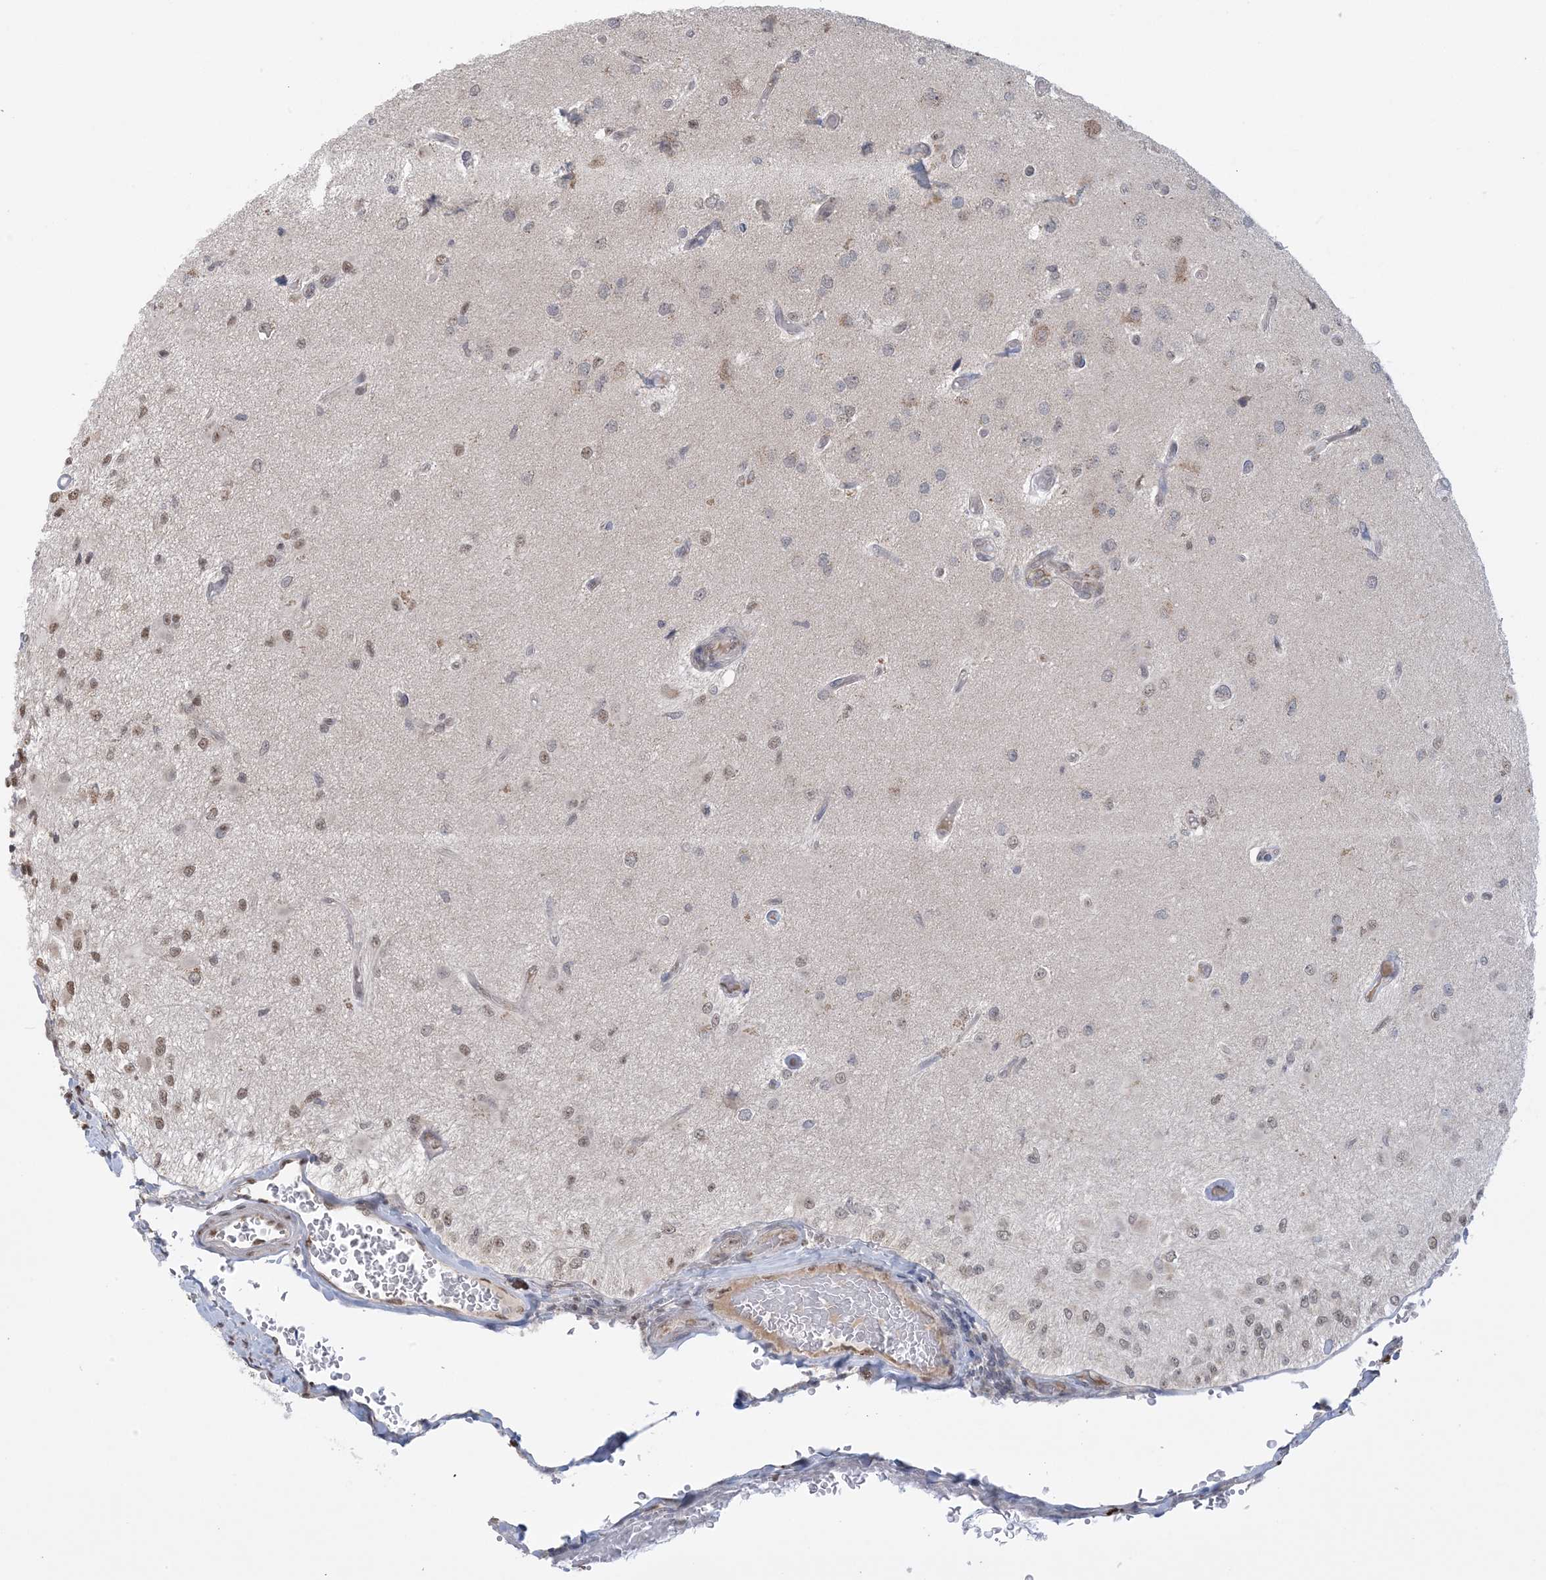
{"staining": {"intensity": "moderate", "quantity": "<25%", "location": "nuclear"}, "tissue": "glioma", "cell_type": "Tumor cells", "image_type": "cancer", "snomed": [{"axis": "morphology", "description": "Normal tissue, NOS"}, {"axis": "morphology", "description": "Glioma, malignant, High grade"}, {"axis": "topography", "description": "Cerebral cortex"}], "caption": "Moderate nuclear protein expression is seen in about <25% of tumor cells in glioma. (Stains: DAB in brown, nuclei in blue, Microscopy: brightfield microscopy at high magnification).", "gene": "TRMT10C", "patient": {"sex": "male", "age": 77}}